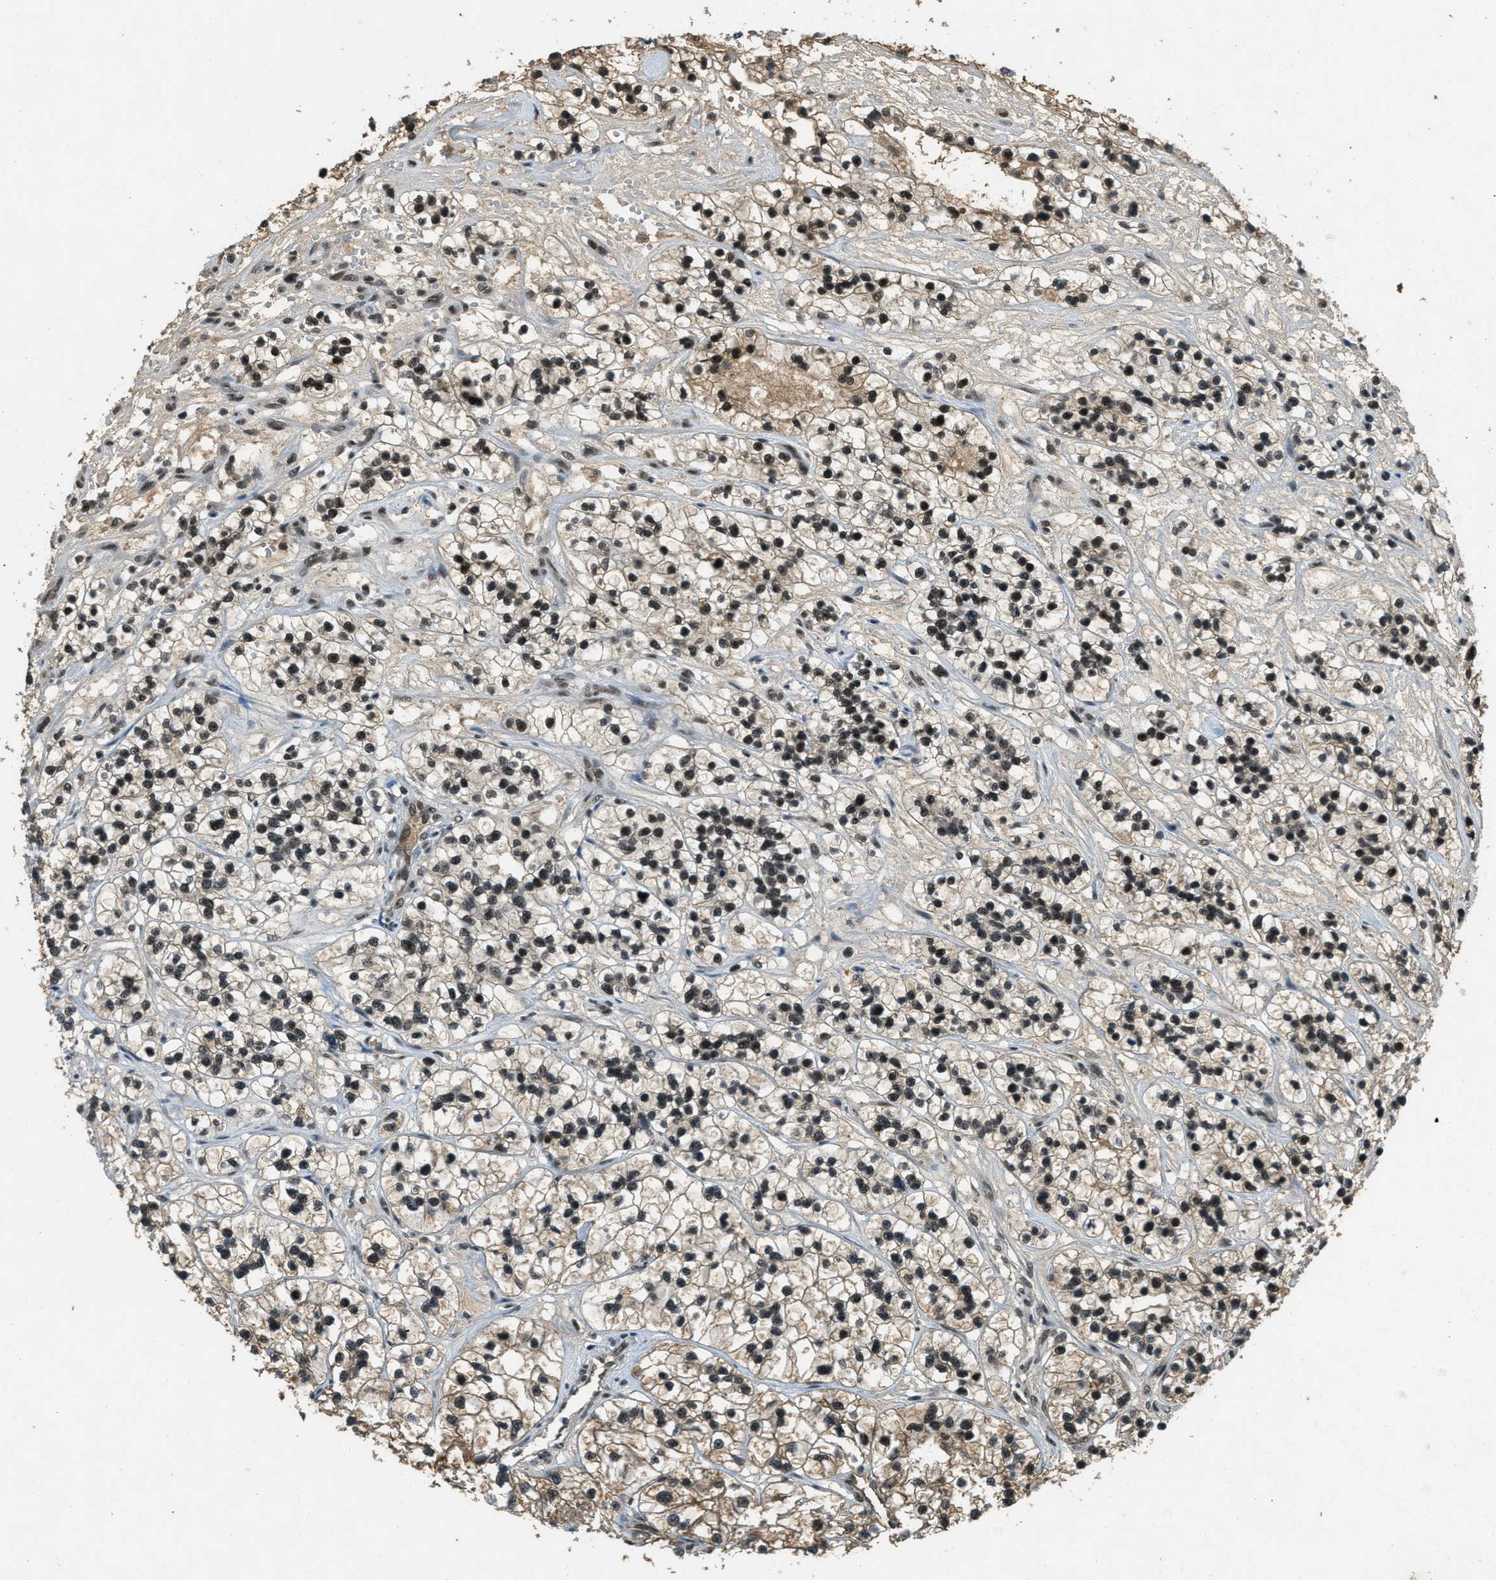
{"staining": {"intensity": "strong", "quantity": ">75%", "location": "cytoplasmic/membranous,nuclear"}, "tissue": "renal cancer", "cell_type": "Tumor cells", "image_type": "cancer", "snomed": [{"axis": "morphology", "description": "Adenocarcinoma, NOS"}, {"axis": "topography", "description": "Kidney"}], "caption": "Immunohistochemistry (DAB (3,3'-diaminobenzidine)) staining of renal cancer (adenocarcinoma) displays strong cytoplasmic/membranous and nuclear protein expression in approximately >75% of tumor cells.", "gene": "ZNF148", "patient": {"sex": "female", "age": 57}}